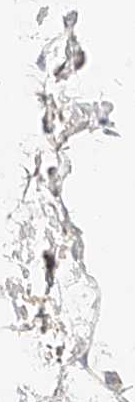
{"staining": {"intensity": "weak", "quantity": "25%-75%", "location": "cytoplasmic/membranous"}, "tissue": "adipose tissue", "cell_type": "Adipocytes", "image_type": "normal", "snomed": [{"axis": "morphology", "description": "Normal tissue, NOS"}, {"axis": "topography", "description": "Breast"}], "caption": "A brown stain highlights weak cytoplasmic/membranous staining of a protein in adipocytes of benign adipose tissue. Ihc stains the protein in brown and the nuclei are stained blue.", "gene": "OSGEPL1", "patient": {"sex": "female", "age": 23}}